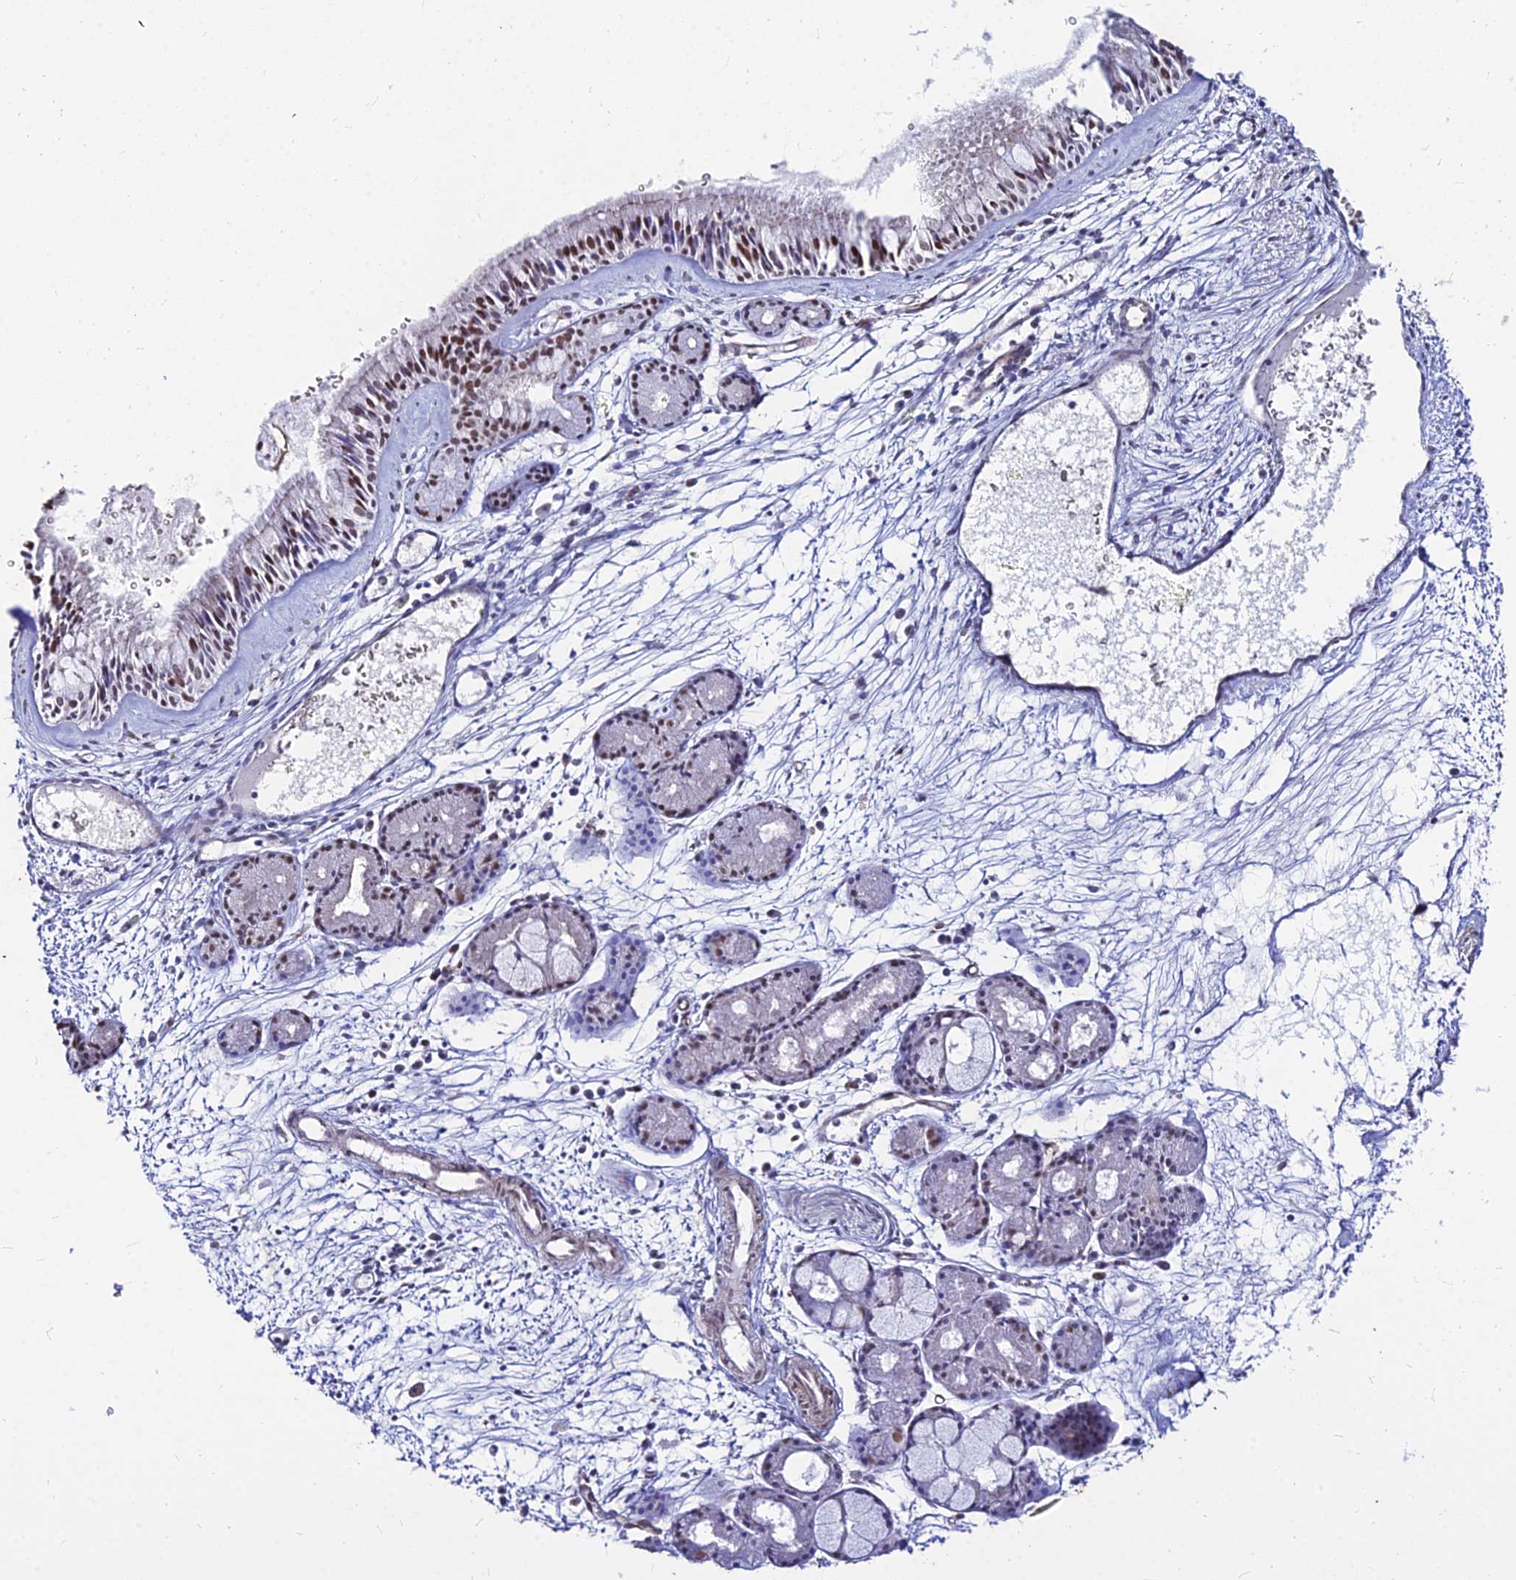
{"staining": {"intensity": "strong", "quantity": ">75%", "location": "cytoplasmic/membranous,nuclear"}, "tissue": "nasopharynx", "cell_type": "Respiratory epithelial cells", "image_type": "normal", "snomed": [{"axis": "morphology", "description": "Normal tissue, NOS"}, {"axis": "topography", "description": "Nasopharynx"}], "caption": "Respiratory epithelial cells display high levels of strong cytoplasmic/membranous,nuclear expression in about >75% of cells in benign nasopharynx.", "gene": "NYAP2", "patient": {"sex": "male", "age": 81}}